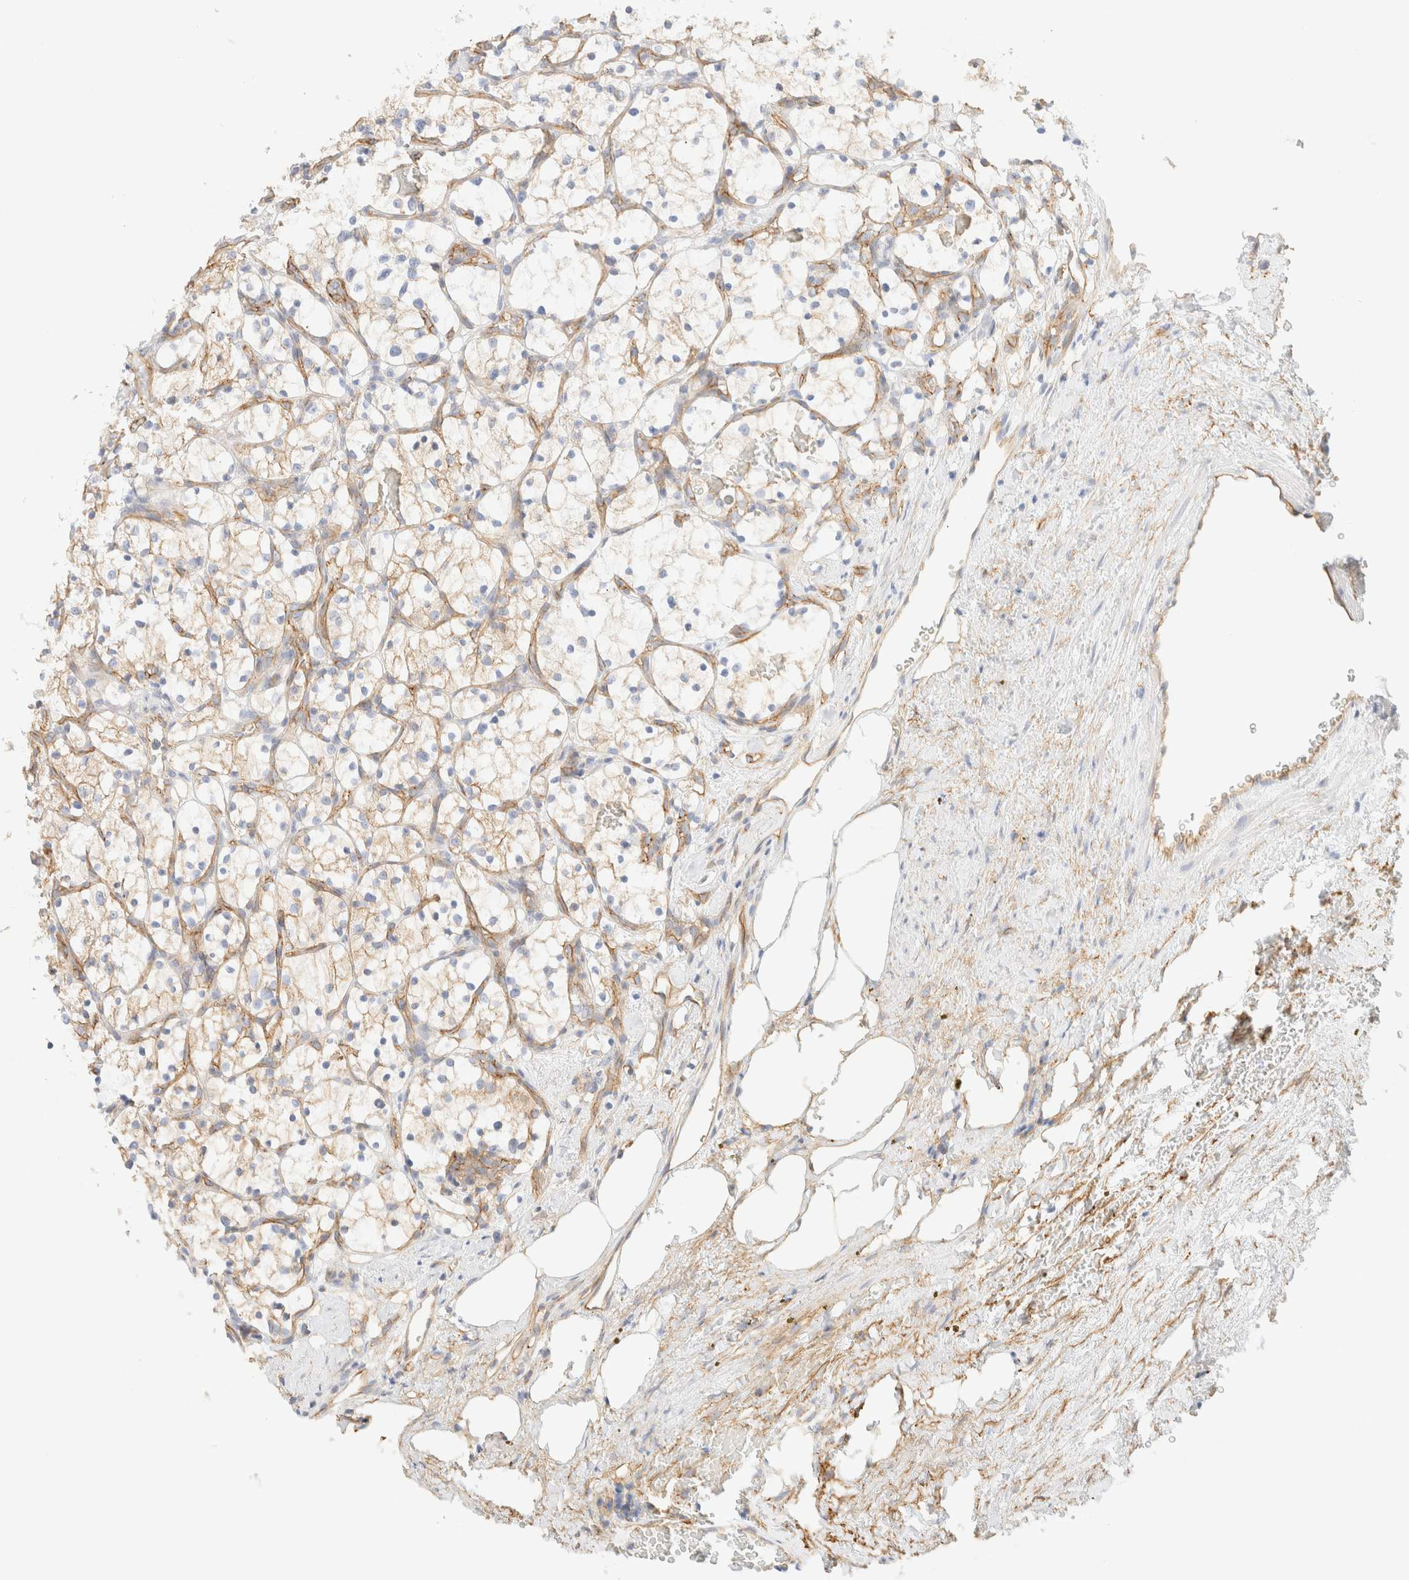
{"staining": {"intensity": "weak", "quantity": ">75%", "location": "cytoplasmic/membranous"}, "tissue": "renal cancer", "cell_type": "Tumor cells", "image_type": "cancer", "snomed": [{"axis": "morphology", "description": "Adenocarcinoma, NOS"}, {"axis": "topography", "description": "Kidney"}], "caption": "Renal cancer tissue reveals weak cytoplasmic/membranous expression in about >75% of tumor cells, visualized by immunohistochemistry.", "gene": "CYB5R4", "patient": {"sex": "female", "age": 69}}